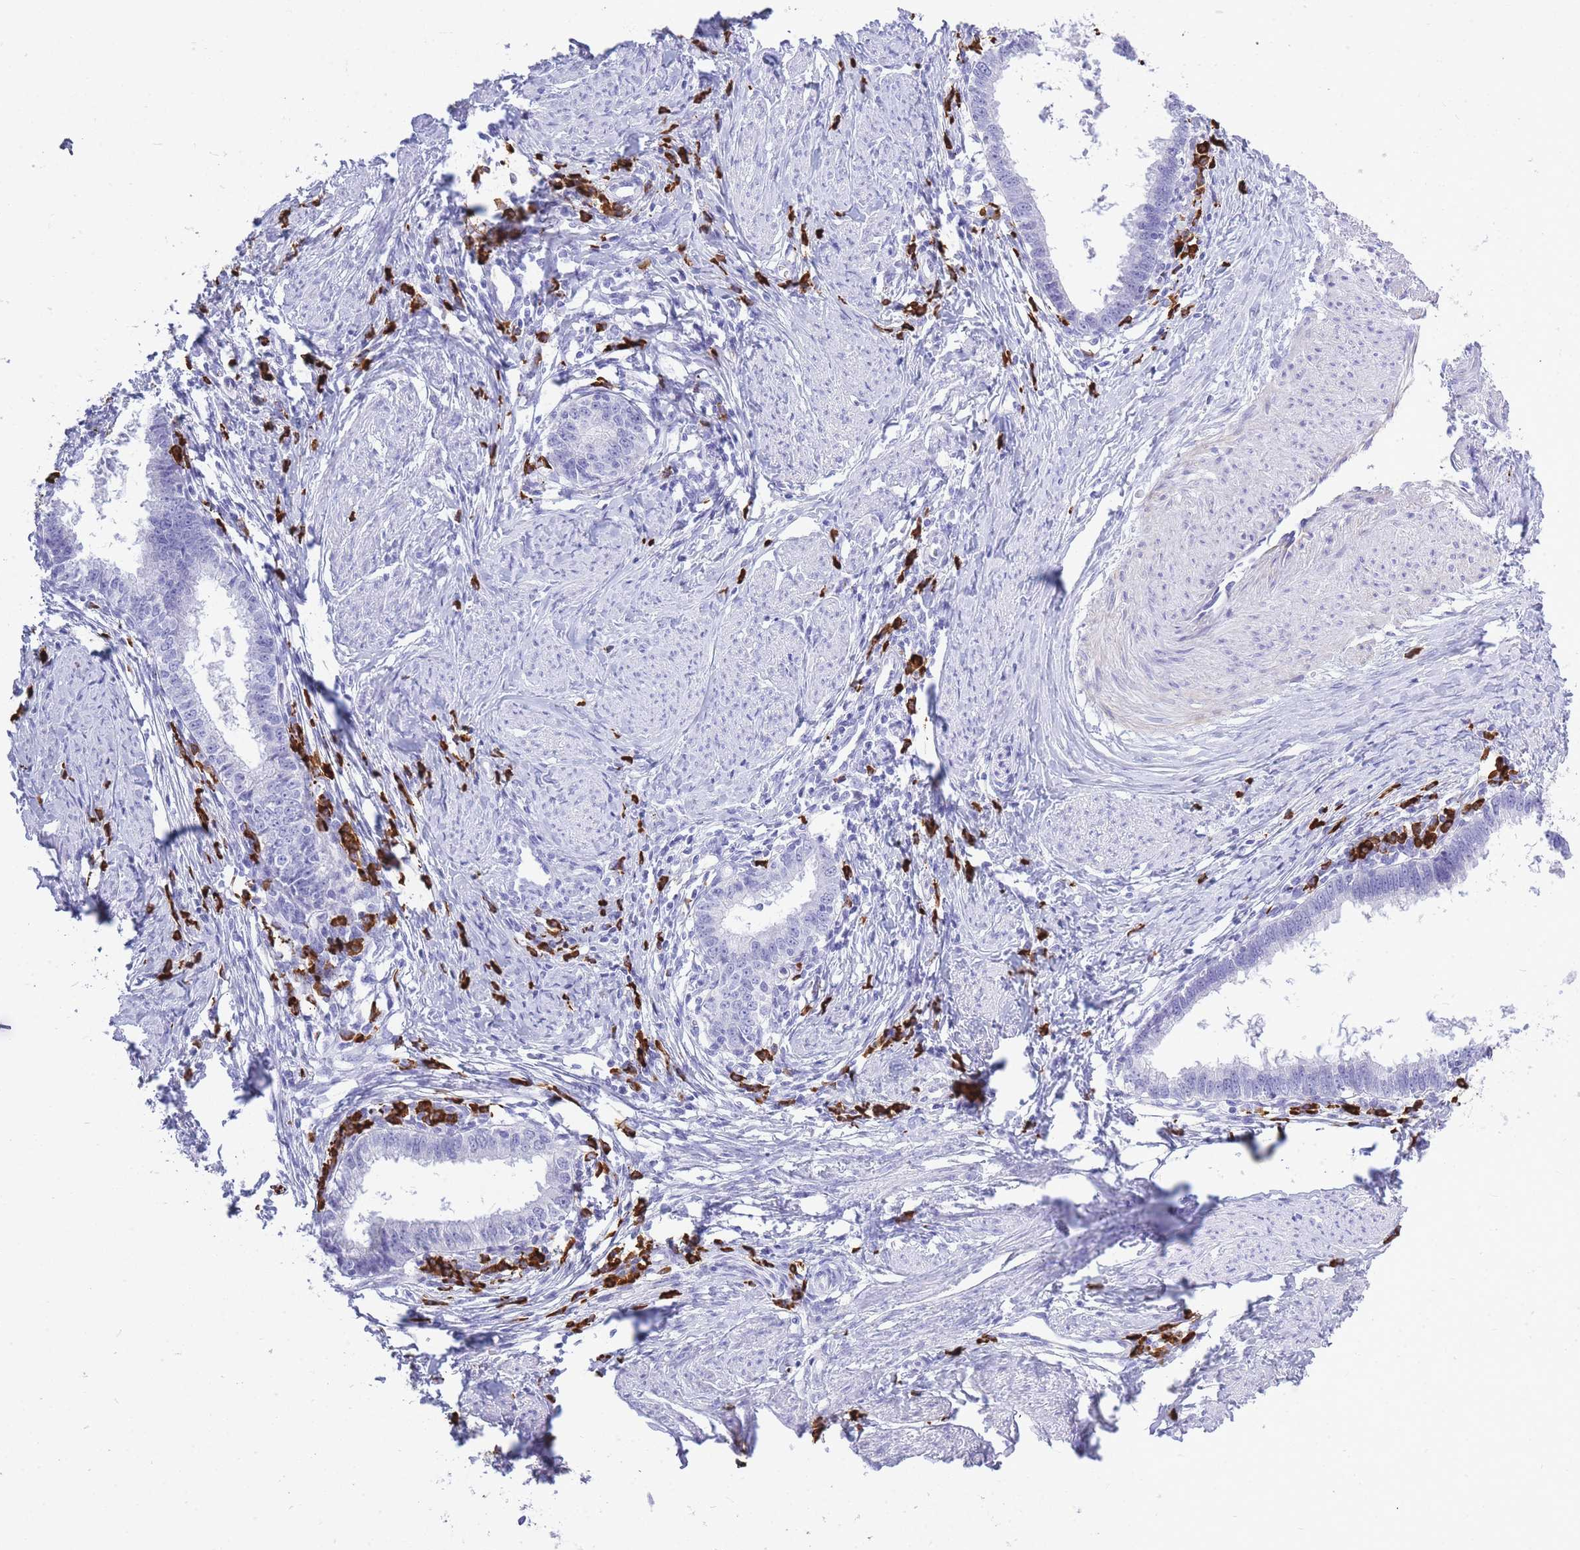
{"staining": {"intensity": "negative", "quantity": "none", "location": "none"}, "tissue": "cervical cancer", "cell_type": "Tumor cells", "image_type": "cancer", "snomed": [{"axis": "morphology", "description": "Adenocarcinoma, NOS"}, {"axis": "topography", "description": "Cervix"}], "caption": "This image is of adenocarcinoma (cervical) stained with IHC to label a protein in brown with the nuclei are counter-stained blue. There is no positivity in tumor cells. The staining is performed using DAB brown chromogen with nuclei counter-stained in using hematoxylin.", "gene": "ZFP62", "patient": {"sex": "female", "age": 36}}